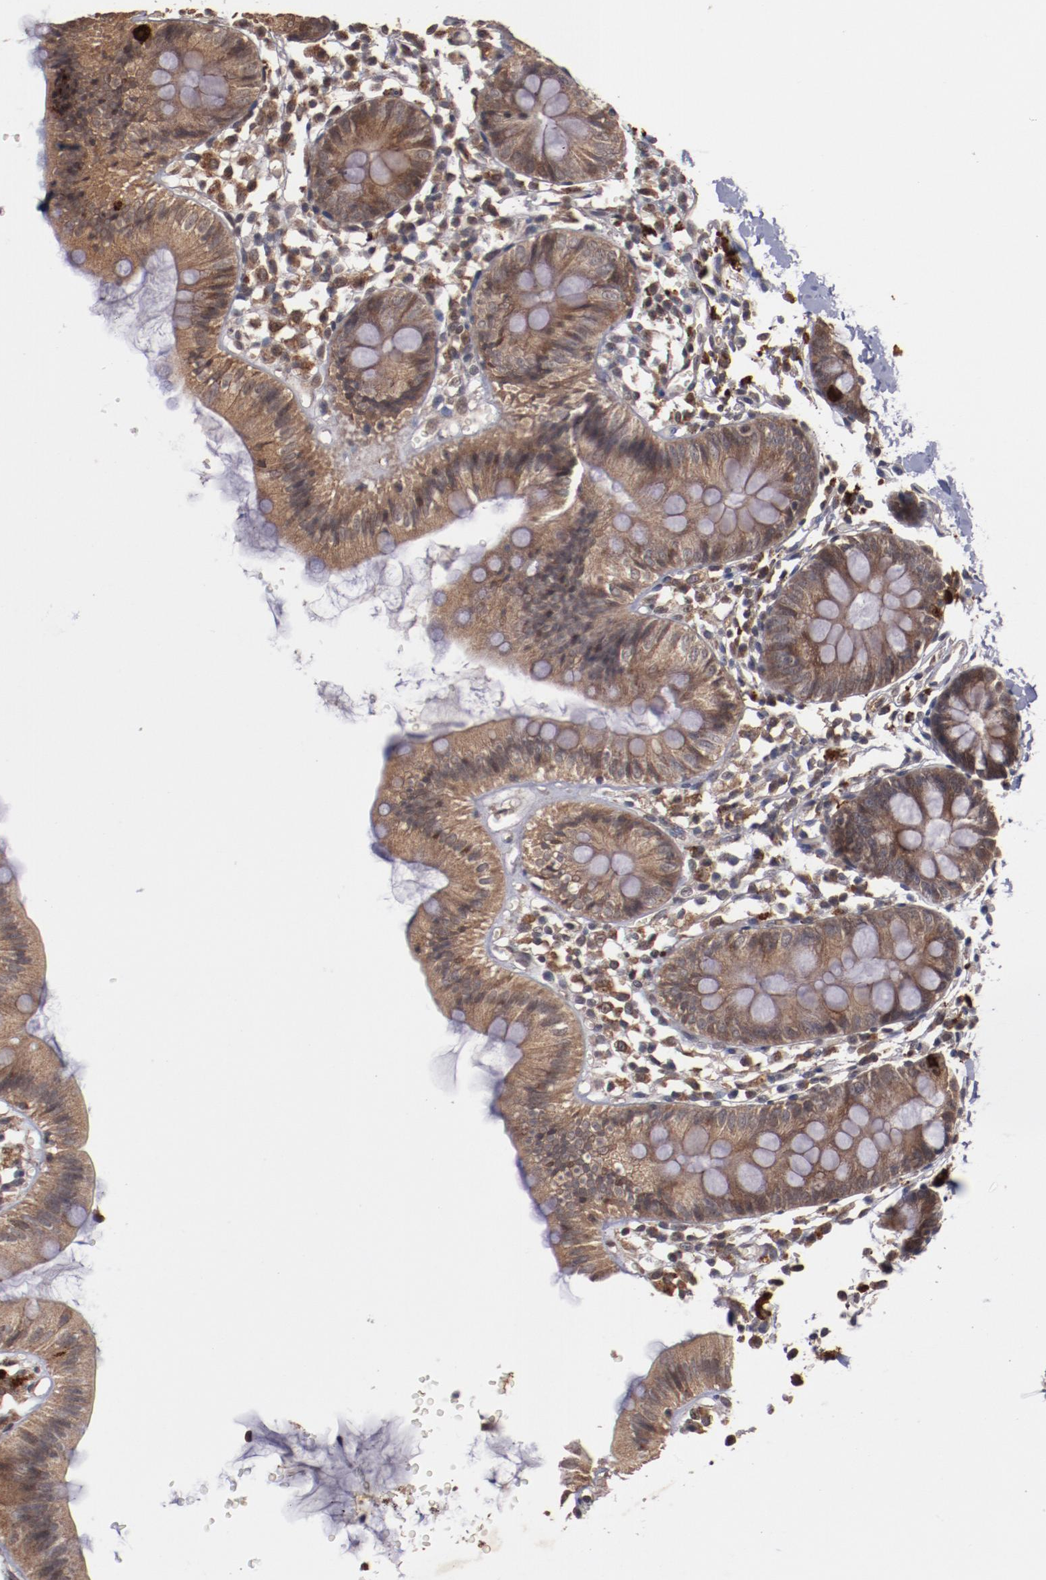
{"staining": {"intensity": "weak", "quantity": "25%-75%", "location": "cytoplasmic/membranous"}, "tissue": "colon", "cell_type": "Endothelial cells", "image_type": "normal", "snomed": [{"axis": "morphology", "description": "Normal tissue, NOS"}, {"axis": "topography", "description": "Colon"}], "caption": "The image displays staining of normal colon, revealing weak cytoplasmic/membranous protein expression (brown color) within endothelial cells. The protein of interest is stained brown, and the nuclei are stained in blue (DAB (3,3'-diaminobenzidine) IHC with brightfield microscopy, high magnification).", "gene": "TENM1", "patient": {"sex": "male", "age": 14}}